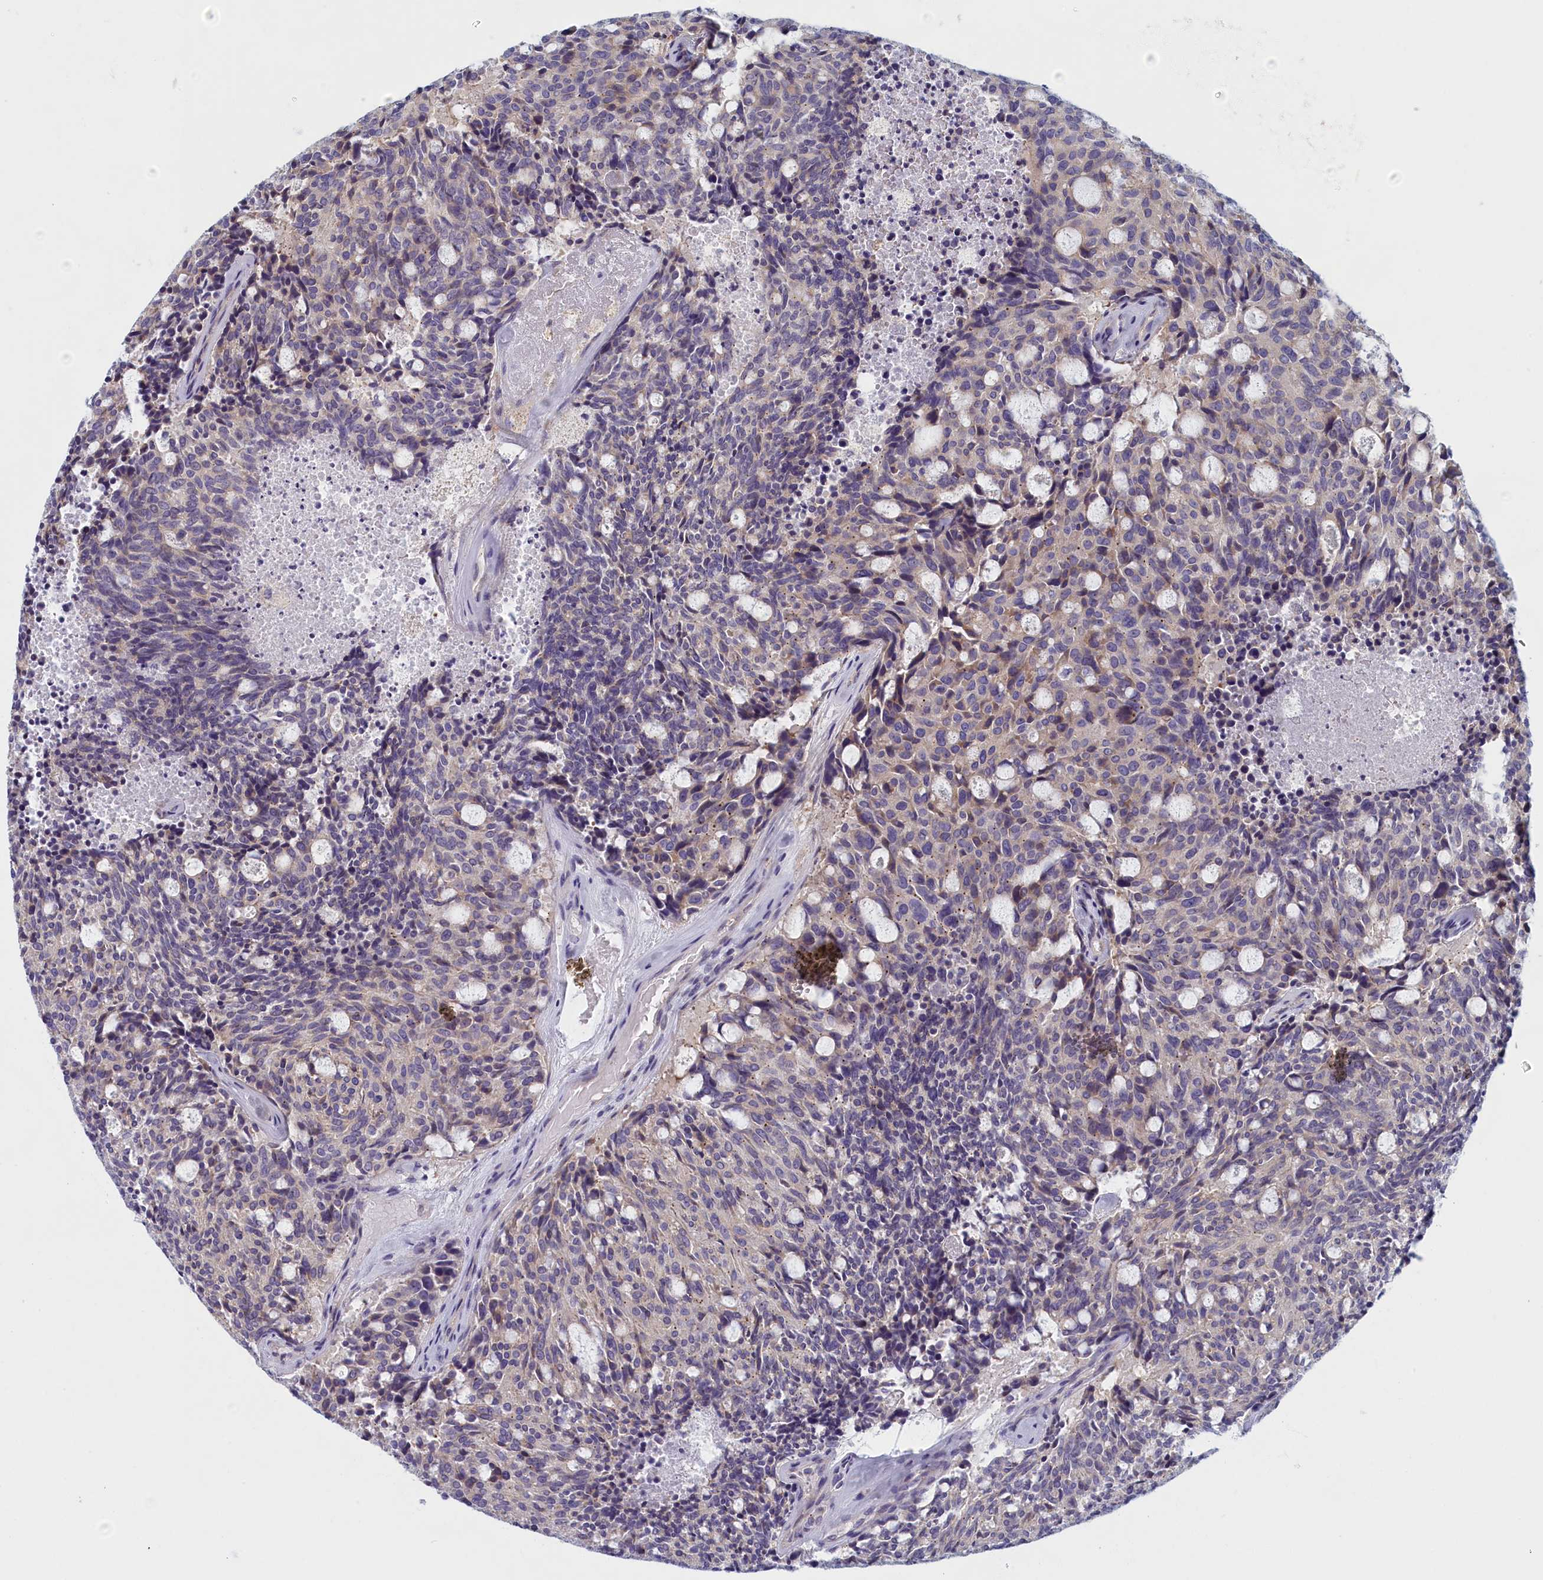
{"staining": {"intensity": "negative", "quantity": "none", "location": "none"}, "tissue": "carcinoid", "cell_type": "Tumor cells", "image_type": "cancer", "snomed": [{"axis": "morphology", "description": "Carcinoid, malignant, NOS"}, {"axis": "topography", "description": "Pancreas"}], "caption": "High power microscopy image of an immunohistochemistry photomicrograph of malignant carcinoid, revealing no significant staining in tumor cells. (DAB (3,3'-diaminobenzidine) immunohistochemistry (IHC) visualized using brightfield microscopy, high magnification).", "gene": "NOL10", "patient": {"sex": "female", "age": 54}}